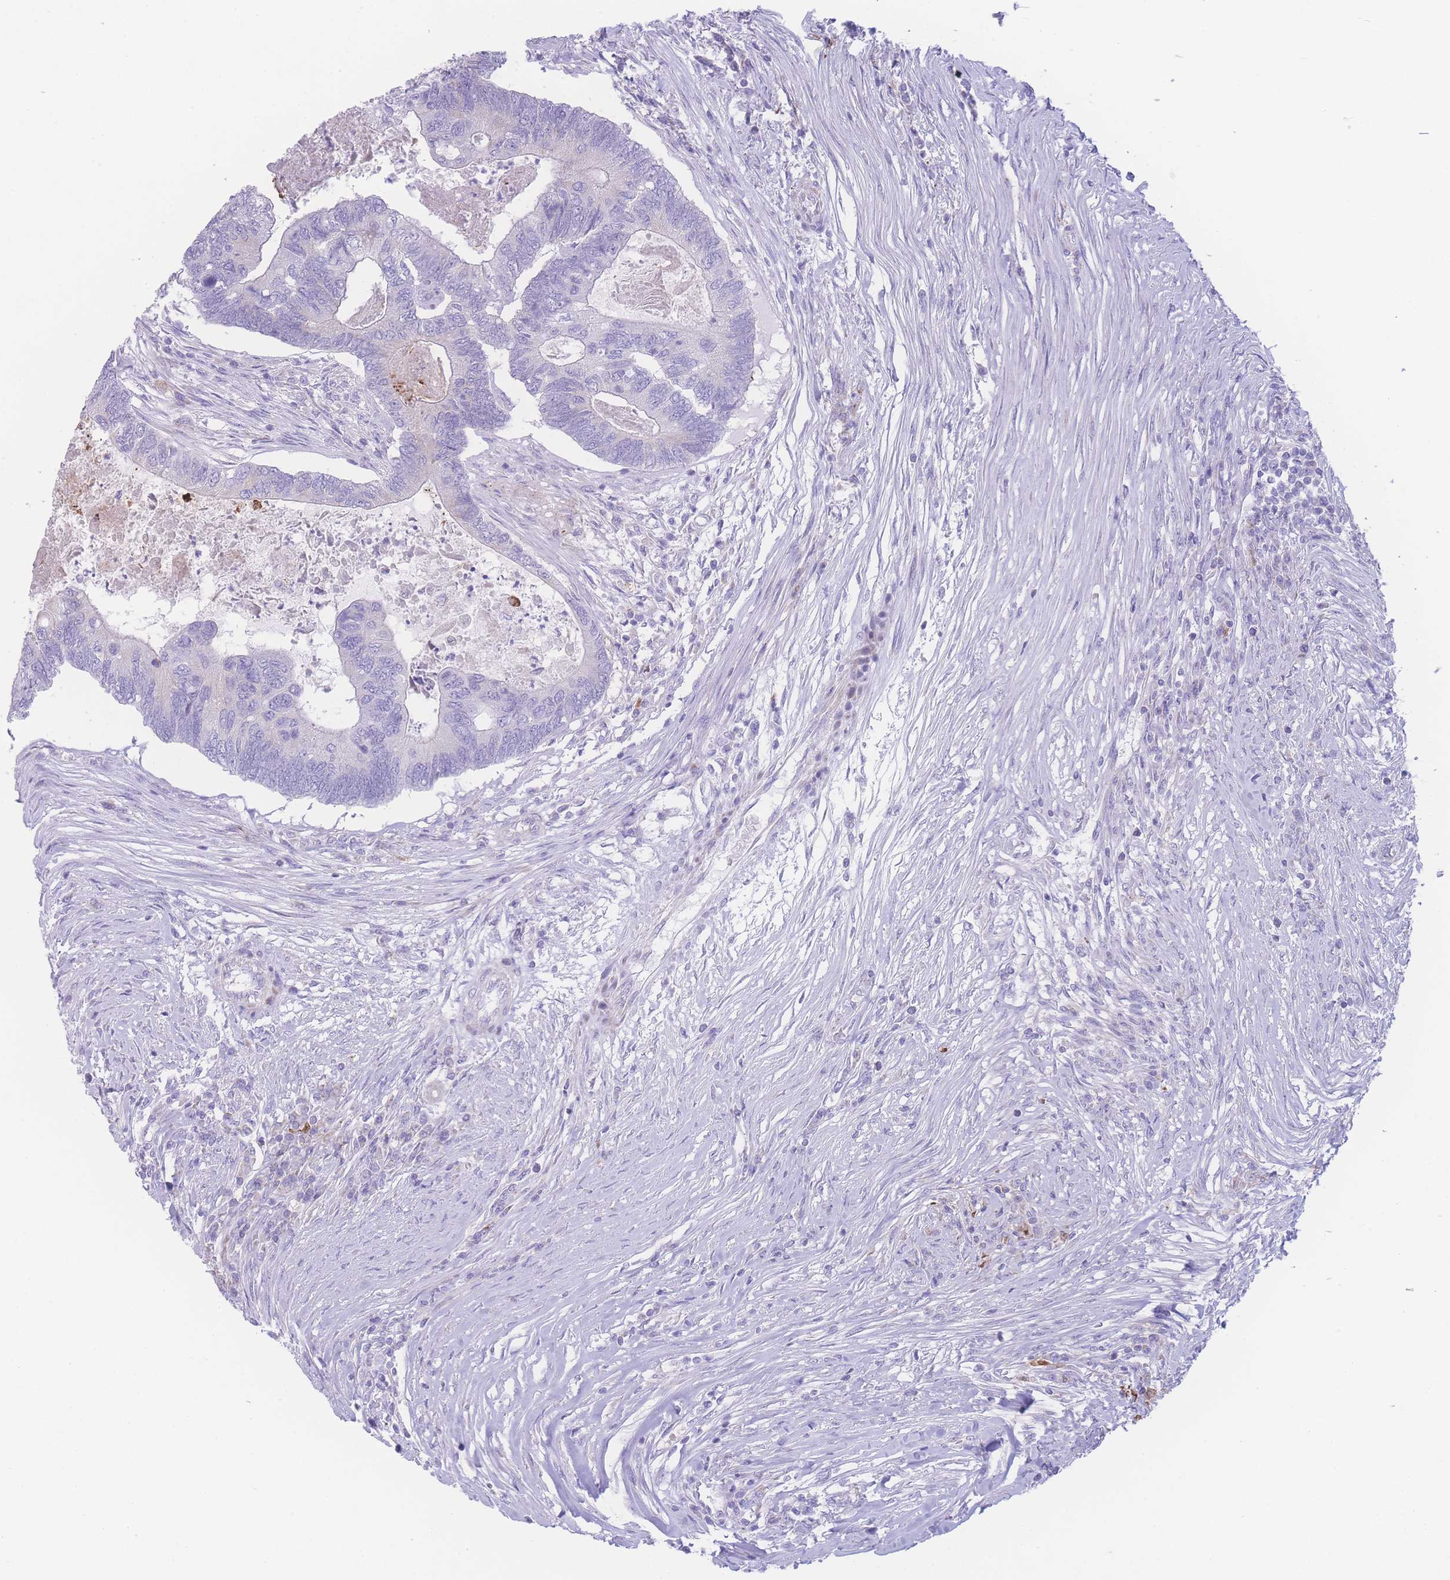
{"staining": {"intensity": "negative", "quantity": "none", "location": "none"}, "tissue": "colorectal cancer", "cell_type": "Tumor cells", "image_type": "cancer", "snomed": [{"axis": "morphology", "description": "Adenocarcinoma, NOS"}, {"axis": "topography", "description": "Colon"}], "caption": "This photomicrograph is of colorectal cancer stained with immunohistochemistry (IHC) to label a protein in brown with the nuclei are counter-stained blue. There is no expression in tumor cells. (Immunohistochemistry (ihc), brightfield microscopy, high magnification).", "gene": "NBEAL1", "patient": {"sex": "female", "age": 67}}